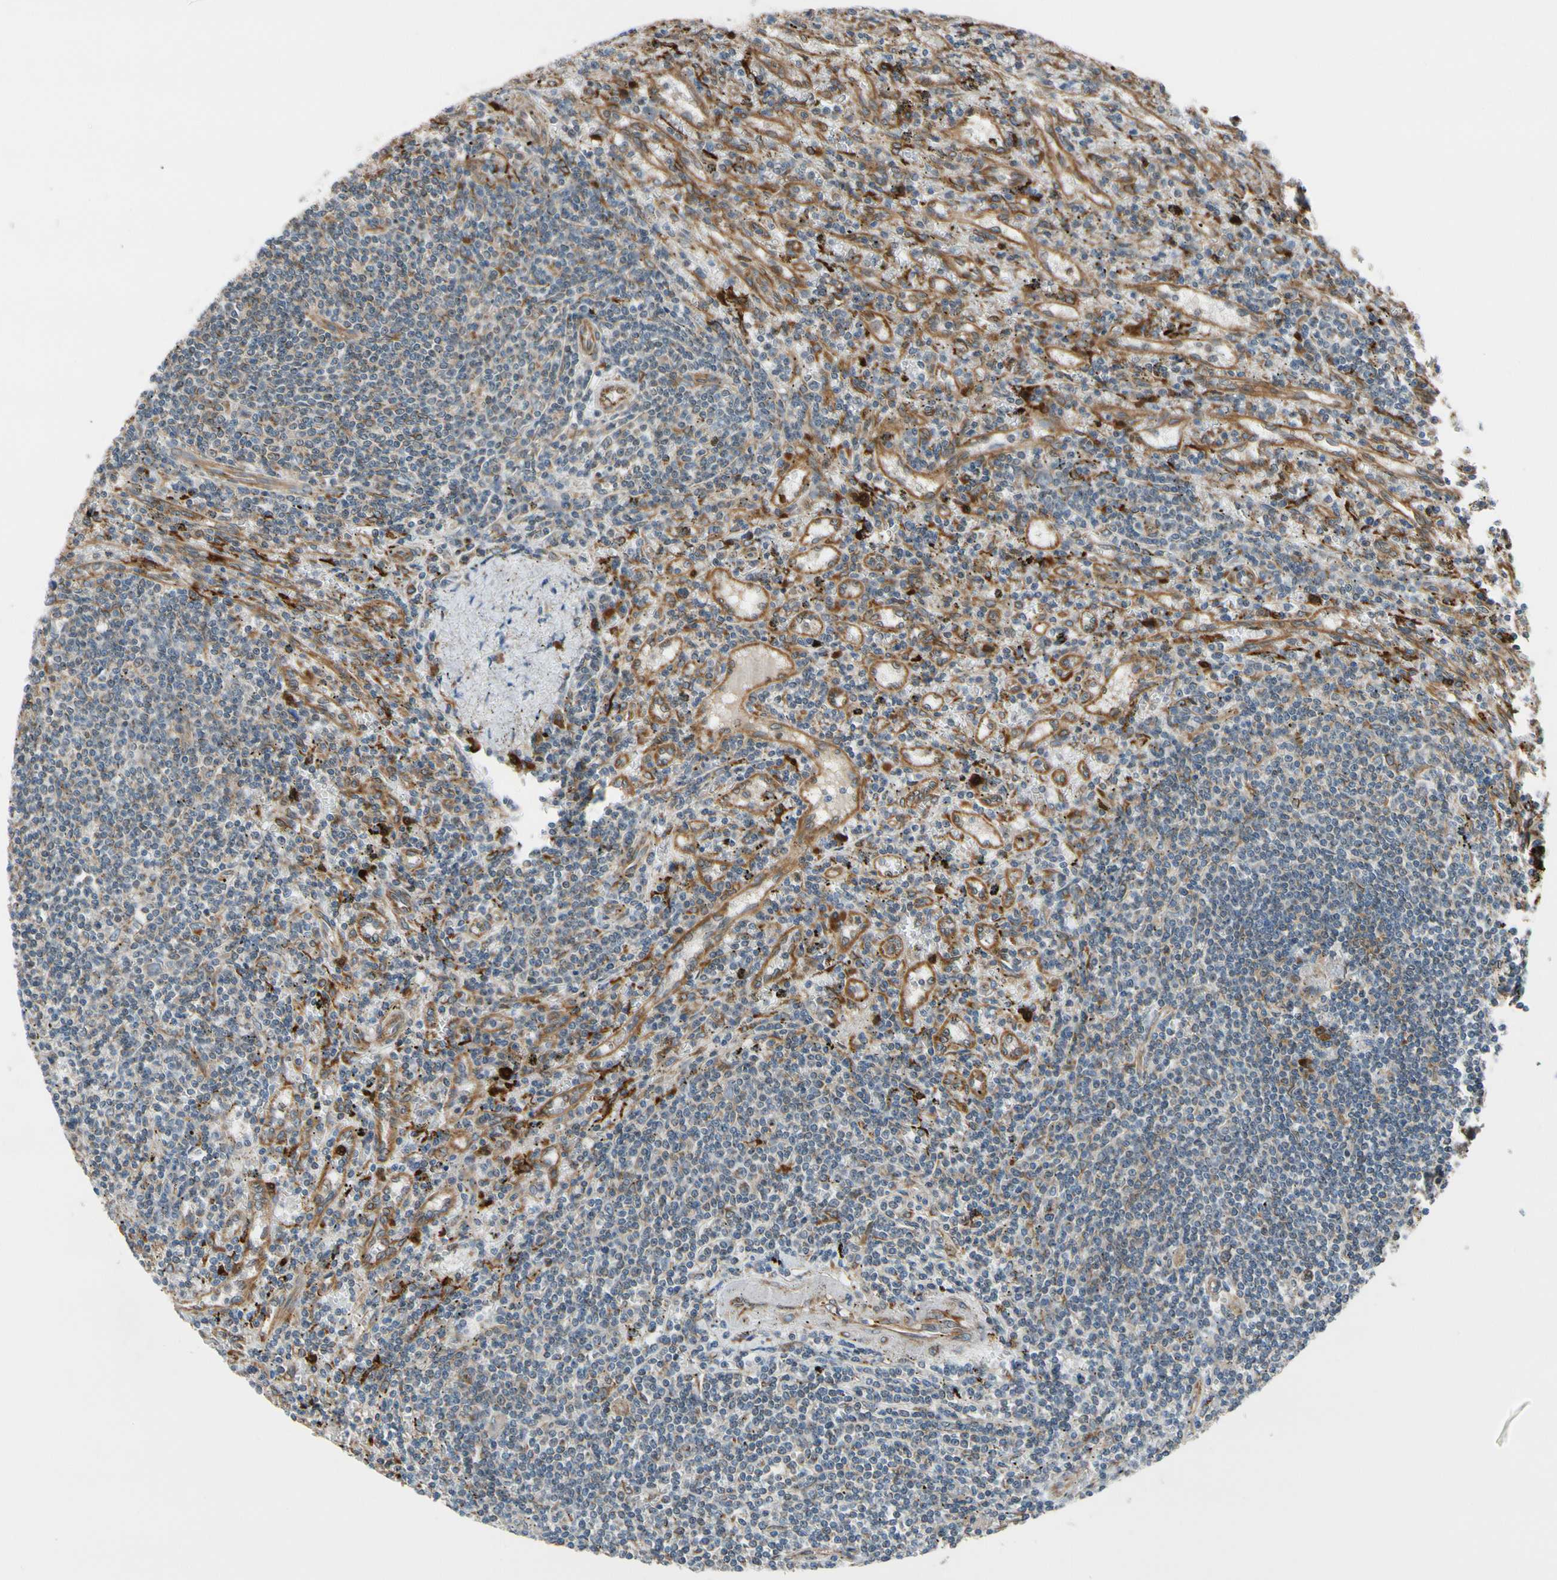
{"staining": {"intensity": "weak", "quantity": "<25%", "location": "cytoplasmic/membranous"}, "tissue": "lymphoma", "cell_type": "Tumor cells", "image_type": "cancer", "snomed": [{"axis": "morphology", "description": "Malignant lymphoma, non-Hodgkin's type, Low grade"}, {"axis": "topography", "description": "Spleen"}], "caption": "This photomicrograph is of malignant lymphoma, non-Hodgkin's type (low-grade) stained with immunohistochemistry (IHC) to label a protein in brown with the nuclei are counter-stained blue. There is no staining in tumor cells.", "gene": "CLCC1", "patient": {"sex": "male", "age": 76}}